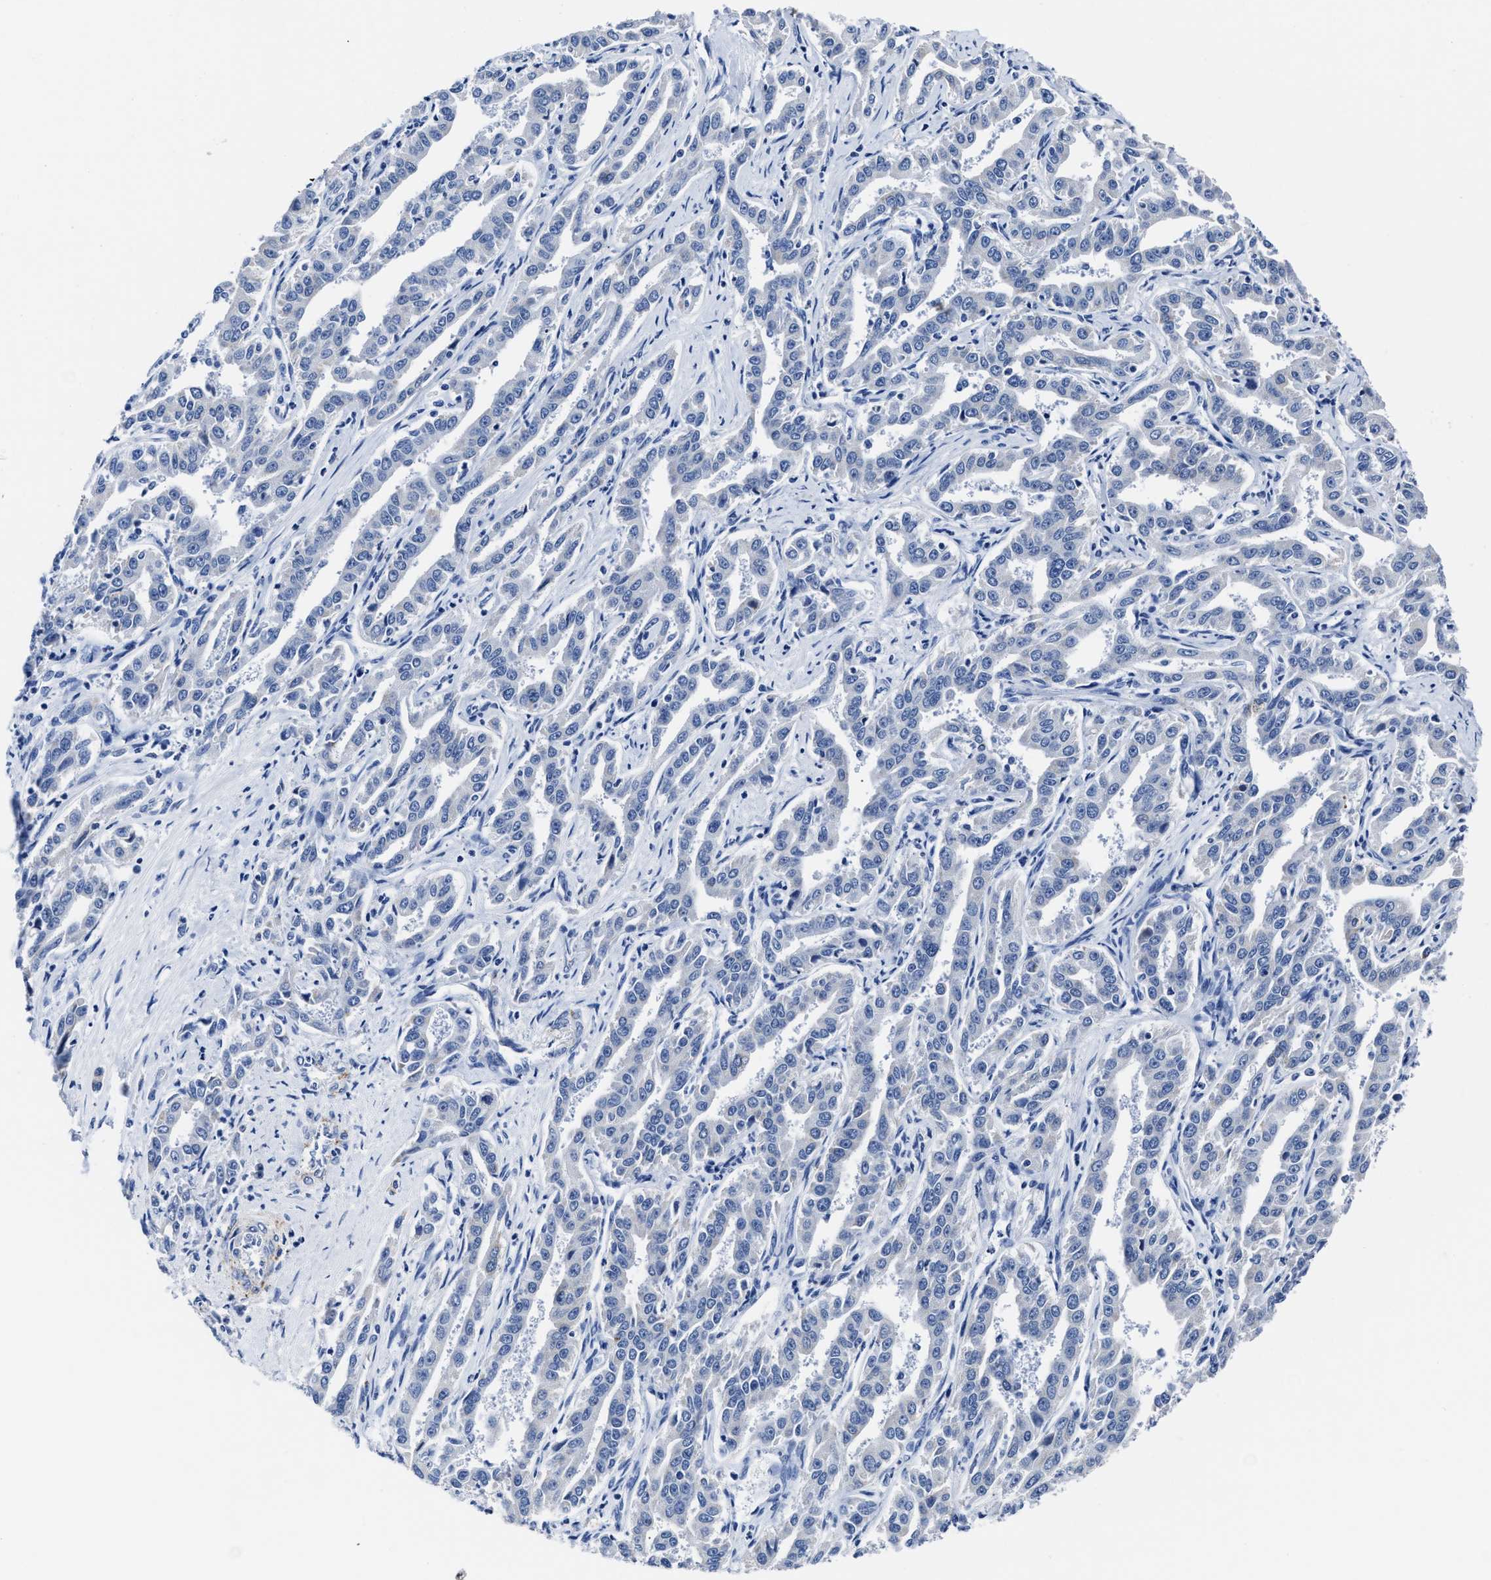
{"staining": {"intensity": "negative", "quantity": "none", "location": "none"}, "tissue": "liver cancer", "cell_type": "Tumor cells", "image_type": "cancer", "snomed": [{"axis": "morphology", "description": "Cholangiocarcinoma"}, {"axis": "topography", "description": "Liver"}], "caption": "An image of liver cancer stained for a protein demonstrates no brown staining in tumor cells.", "gene": "KCNMB3", "patient": {"sex": "male", "age": 59}}